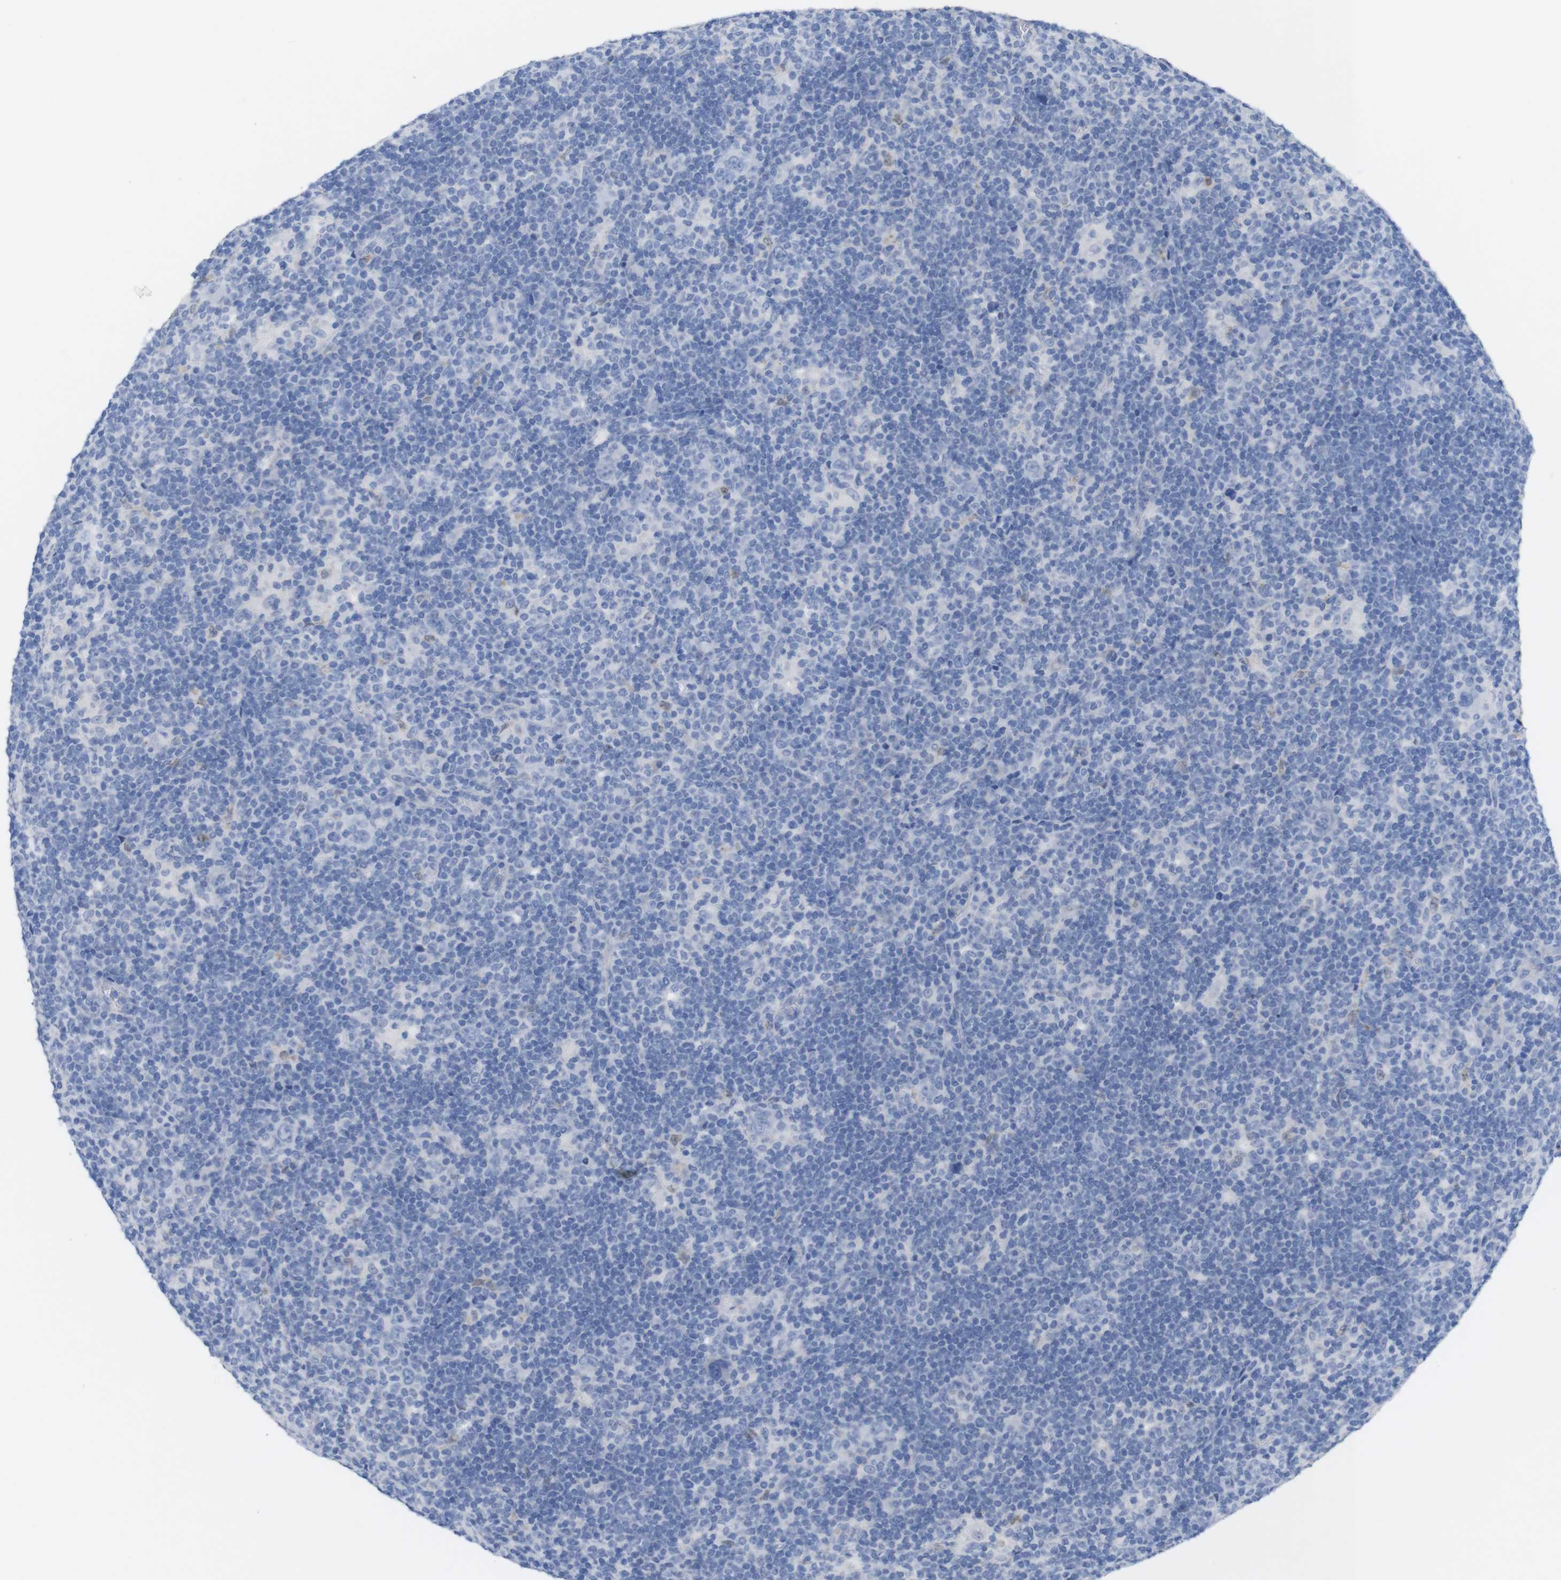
{"staining": {"intensity": "negative", "quantity": "none", "location": "none"}, "tissue": "lymphoma", "cell_type": "Tumor cells", "image_type": "cancer", "snomed": [{"axis": "morphology", "description": "Hodgkin's disease, NOS"}, {"axis": "topography", "description": "Lymph node"}], "caption": "This is a image of immunohistochemistry (IHC) staining of Hodgkin's disease, which shows no staining in tumor cells.", "gene": "PNMA1", "patient": {"sex": "female", "age": 57}}